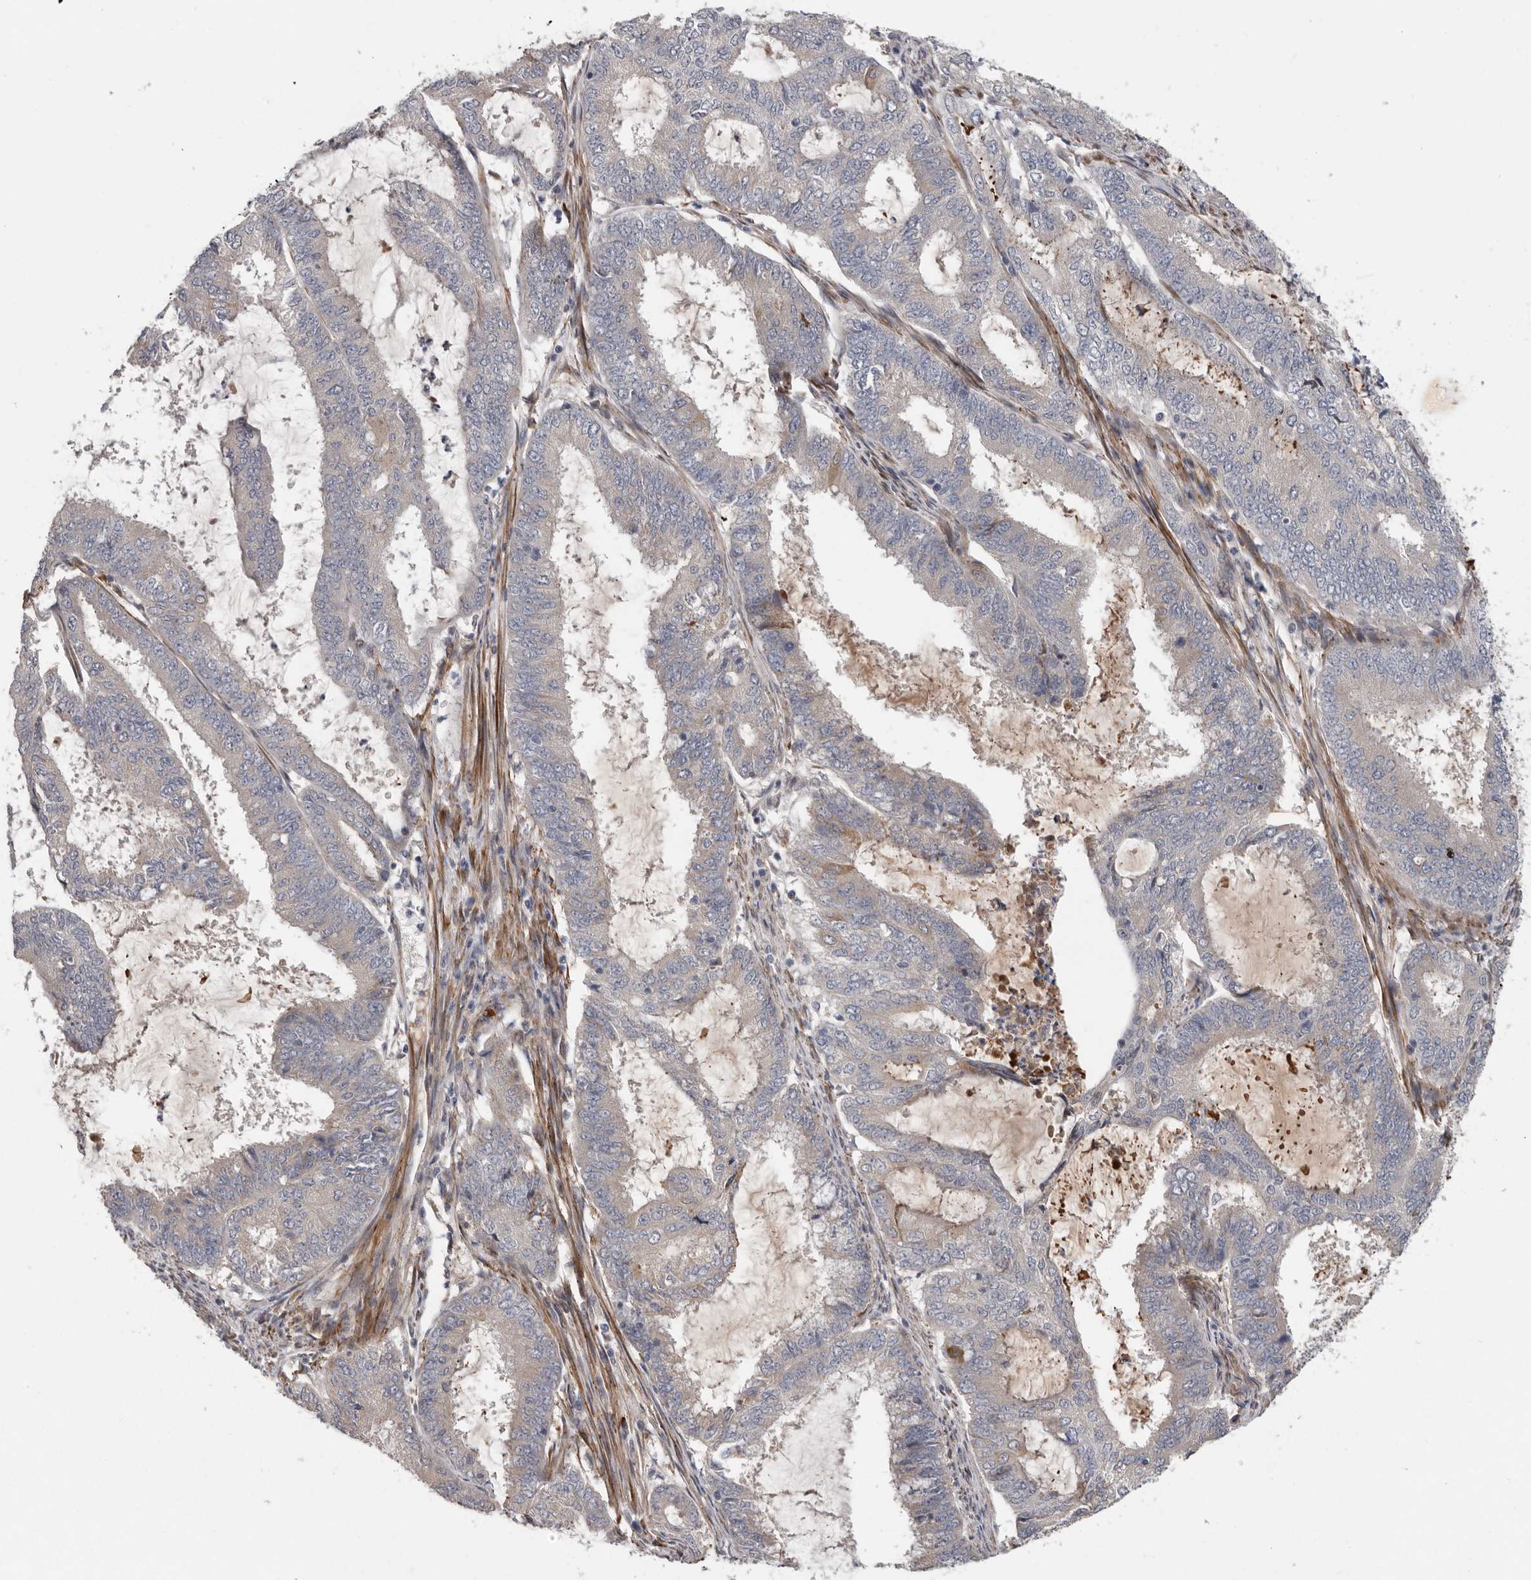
{"staining": {"intensity": "weak", "quantity": "<25%", "location": "cytoplasmic/membranous"}, "tissue": "endometrial cancer", "cell_type": "Tumor cells", "image_type": "cancer", "snomed": [{"axis": "morphology", "description": "Adenocarcinoma, NOS"}, {"axis": "topography", "description": "Endometrium"}], "caption": "This histopathology image is of adenocarcinoma (endometrial) stained with immunohistochemistry to label a protein in brown with the nuclei are counter-stained blue. There is no positivity in tumor cells. Nuclei are stained in blue.", "gene": "ATXN3L", "patient": {"sex": "female", "age": 51}}